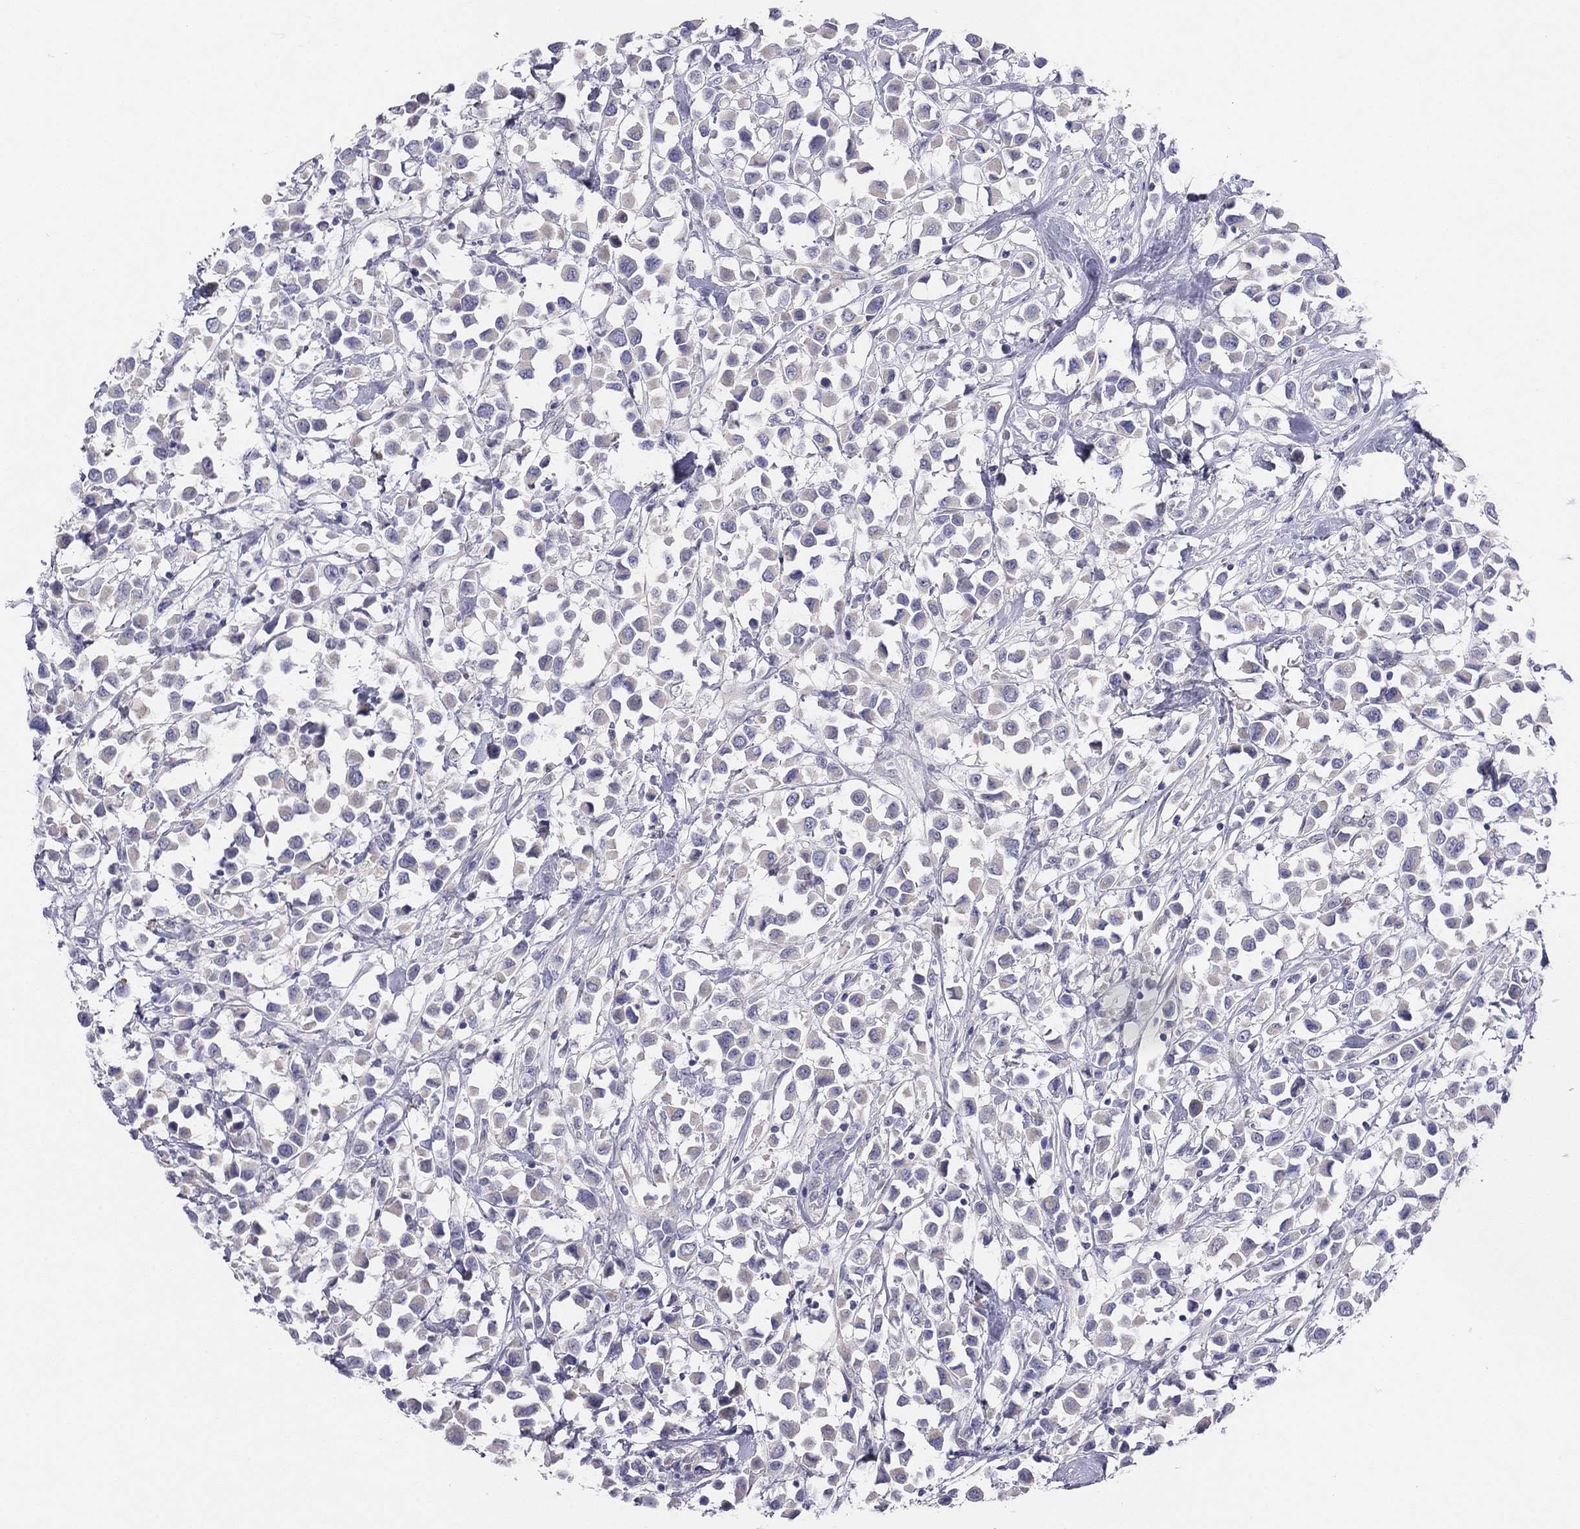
{"staining": {"intensity": "negative", "quantity": "none", "location": "none"}, "tissue": "breast cancer", "cell_type": "Tumor cells", "image_type": "cancer", "snomed": [{"axis": "morphology", "description": "Duct carcinoma"}, {"axis": "topography", "description": "Breast"}], "caption": "Immunohistochemistry (IHC) photomicrograph of neoplastic tissue: breast invasive ductal carcinoma stained with DAB (3,3'-diaminobenzidine) exhibits no significant protein expression in tumor cells.", "gene": "MGAT4C", "patient": {"sex": "female", "age": 61}}